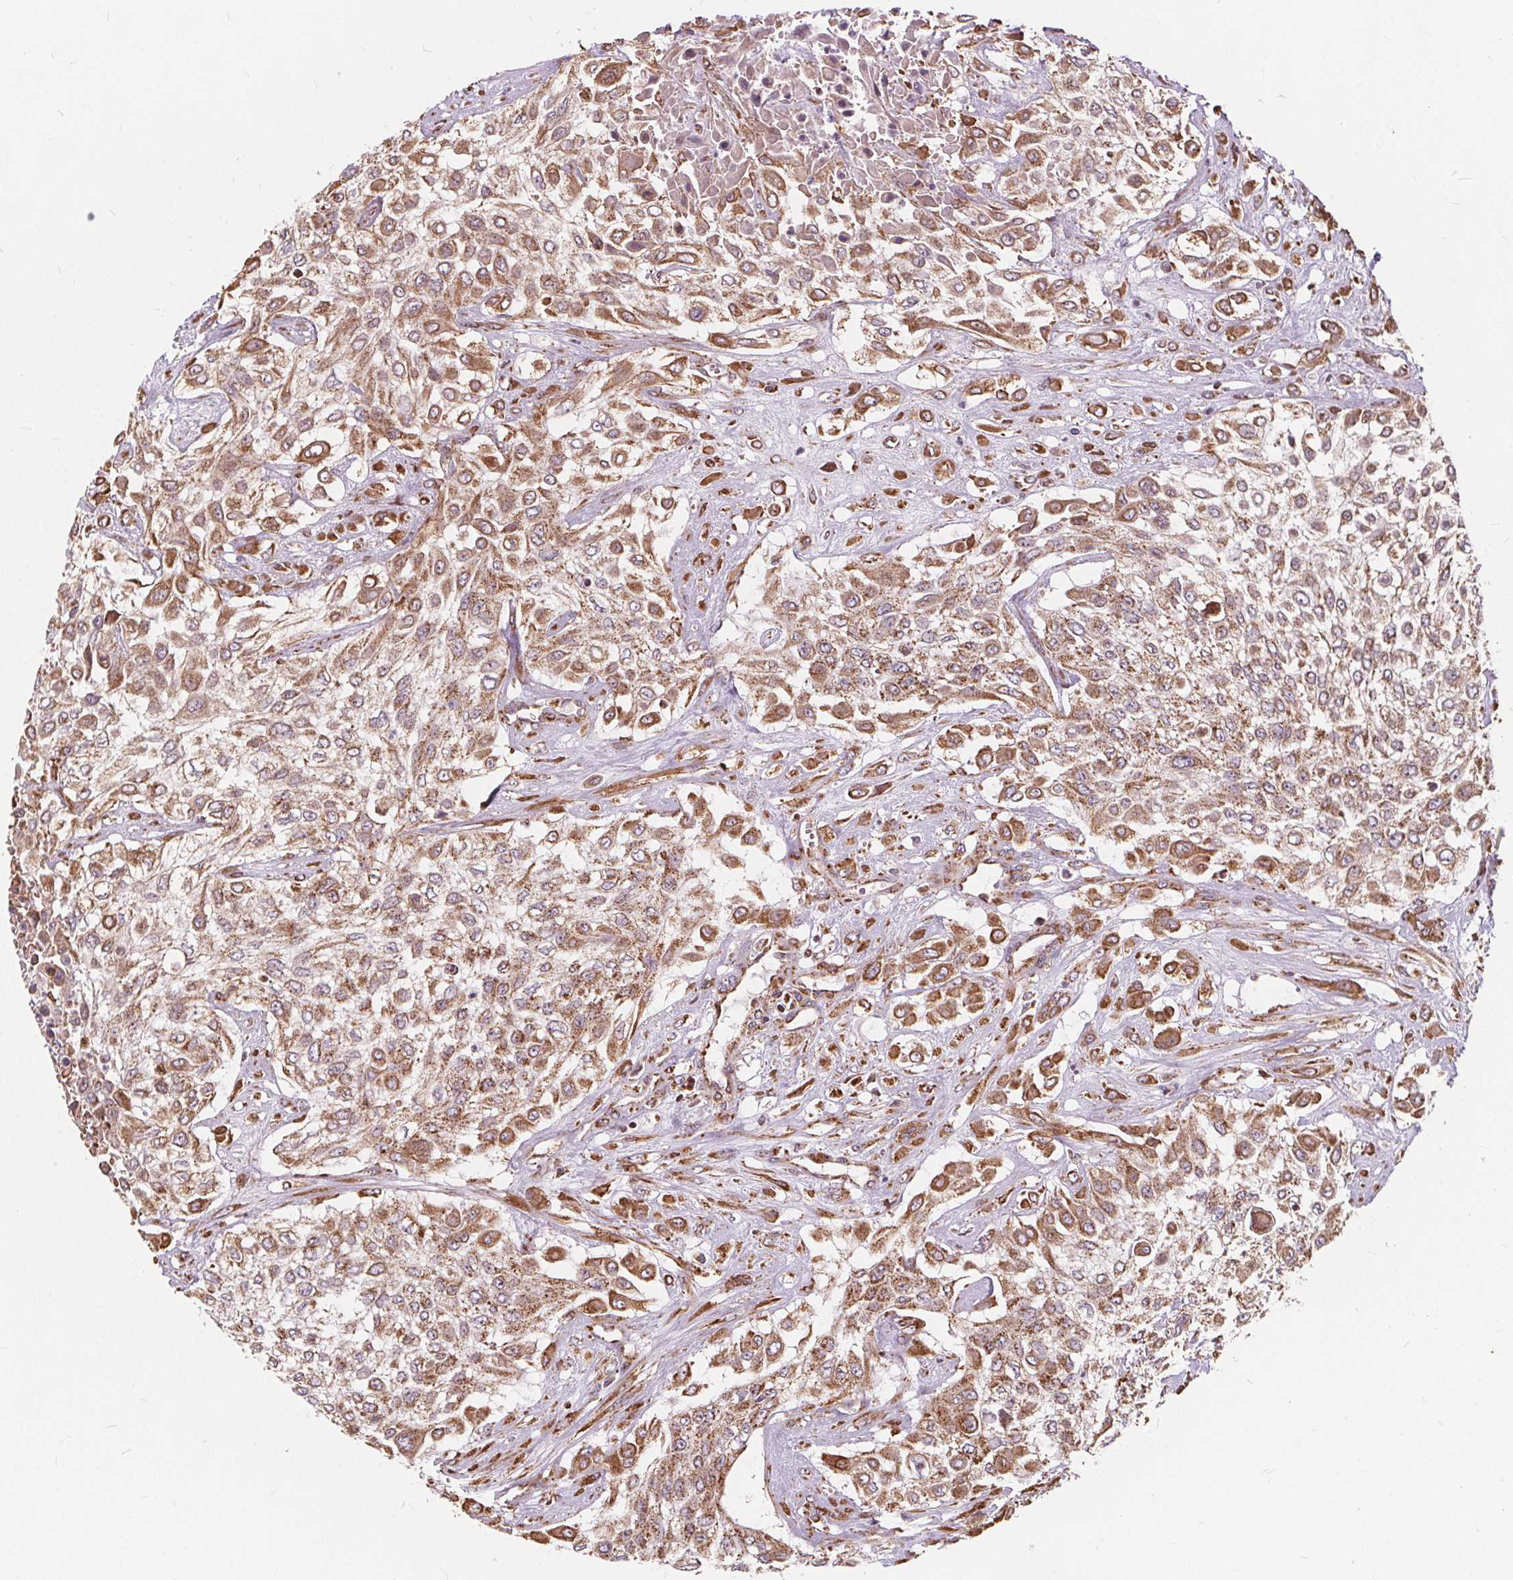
{"staining": {"intensity": "moderate", "quantity": ">75%", "location": "cytoplasmic/membranous"}, "tissue": "urothelial cancer", "cell_type": "Tumor cells", "image_type": "cancer", "snomed": [{"axis": "morphology", "description": "Urothelial carcinoma, High grade"}, {"axis": "topography", "description": "Urinary bladder"}], "caption": "High-grade urothelial carcinoma stained for a protein reveals moderate cytoplasmic/membranous positivity in tumor cells.", "gene": "PLSCR3", "patient": {"sex": "male", "age": 57}}